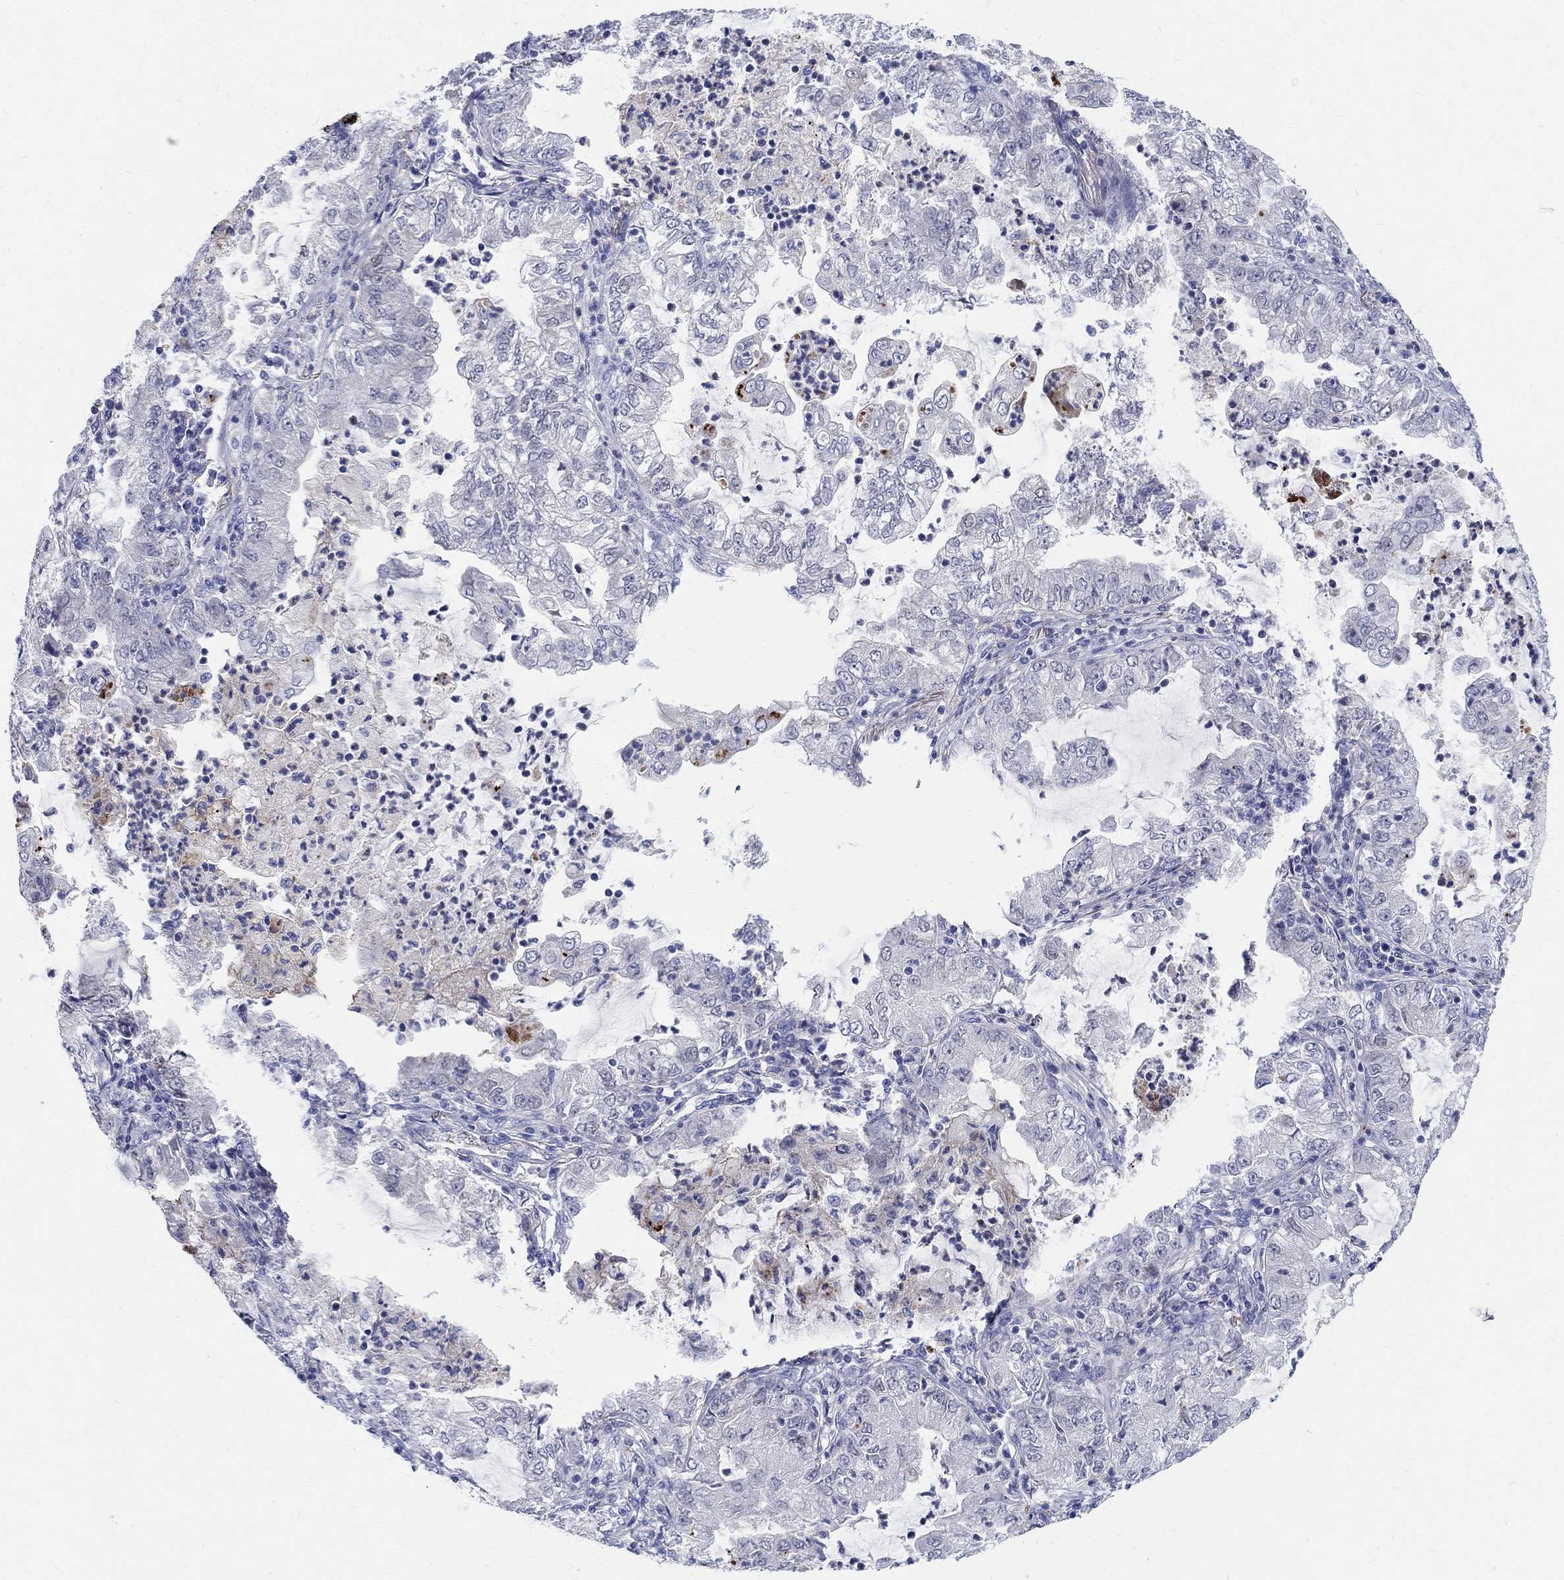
{"staining": {"intensity": "negative", "quantity": "none", "location": "none"}, "tissue": "lung cancer", "cell_type": "Tumor cells", "image_type": "cancer", "snomed": [{"axis": "morphology", "description": "Adenocarcinoma, NOS"}, {"axis": "topography", "description": "Lung"}], "caption": "This histopathology image is of lung cancer (adenocarcinoma) stained with immunohistochemistry (IHC) to label a protein in brown with the nuclei are counter-stained blue. There is no expression in tumor cells. The staining is performed using DAB (3,3'-diaminobenzidine) brown chromogen with nuclei counter-stained in using hematoxylin.", "gene": "SOX2", "patient": {"sex": "female", "age": 73}}